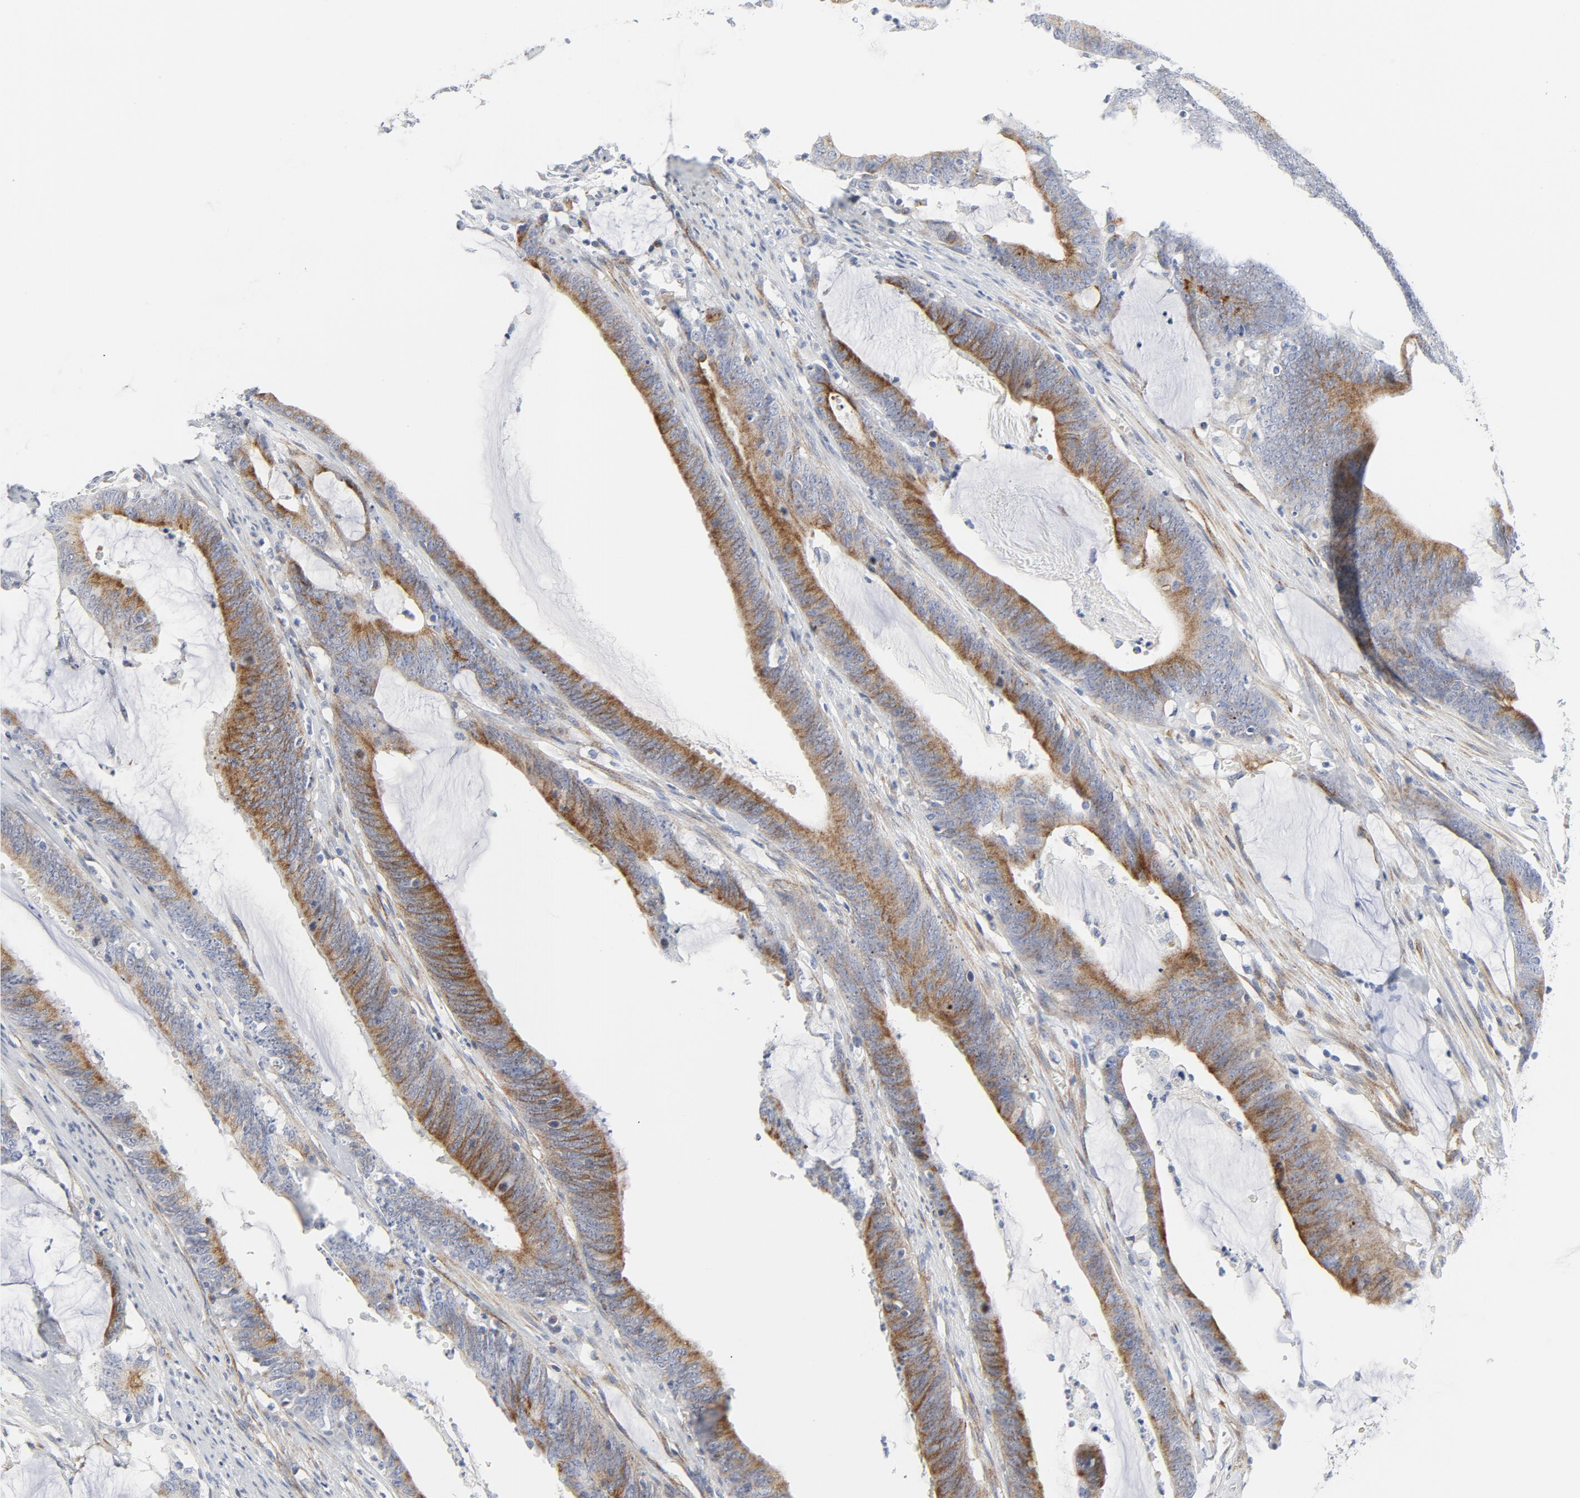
{"staining": {"intensity": "moderate", "quantity": ">75%", "location": "cytoplasmic/membranous"}, "tissue": "colorectal cancer", "cell_type": "Tumor cells", "image_type": "cancer", "snomed": [{"axis": "morphology", "description": "Adenocarcinoma, NOS"}, {"axis": "topography", "description": "Rectum"}], "caption": "Human colorectal cancer (adenocarcinoma) stained with a protein marker displays moderate staining in tumor cells.", "gene": "TUBB1", "patient": {"sex": "female", "age": 66}}